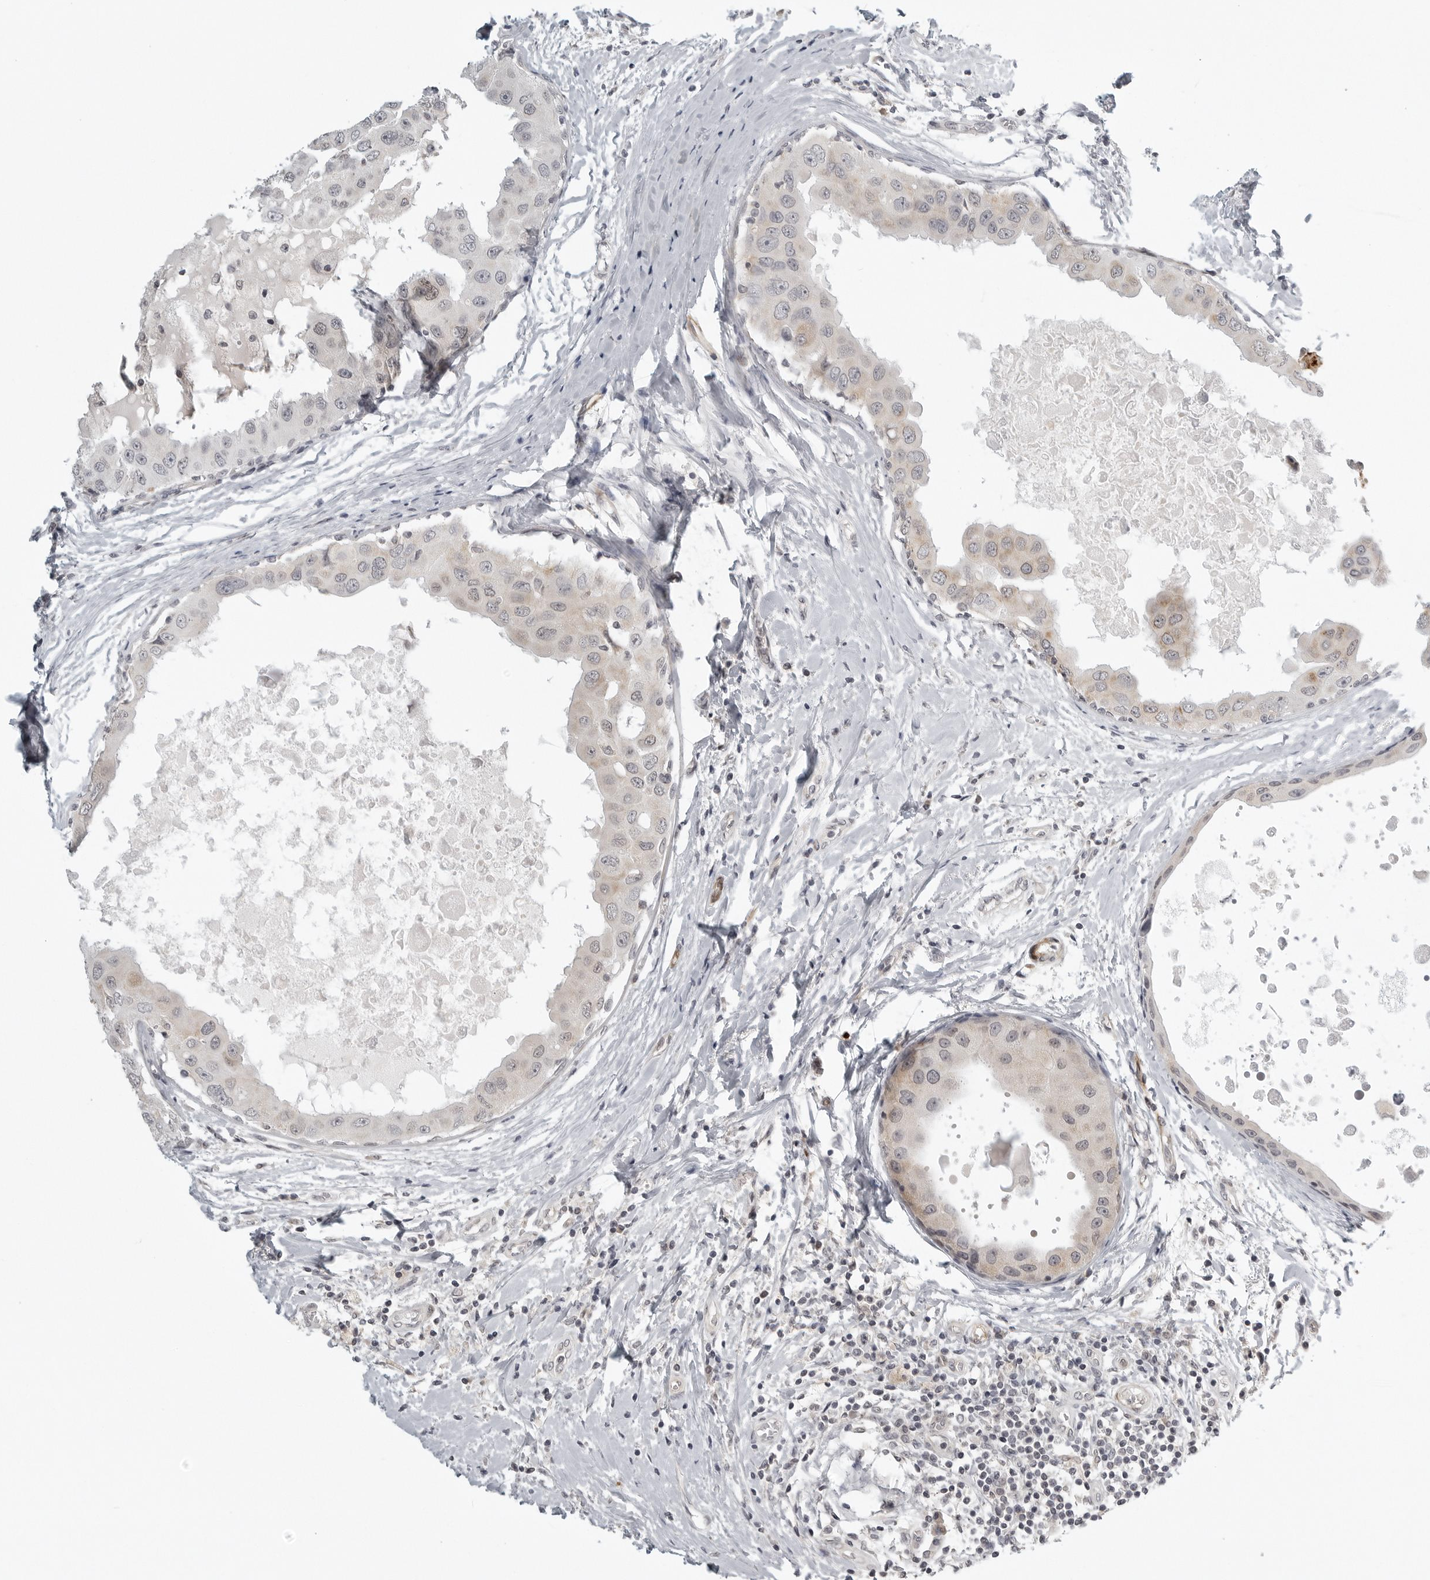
{"staining": {"intensity": "moderate", "quantity": "<25%", "location": "cytoplasmic/membranous,nuclear"}, "tissue": "breast cancer", "cell_type": "Tumor cells", "image_type": "cancer", "snomed": [{"axis": "morphology", "description": "Duct carcinoma"}, {"axis": "topography", "description": "Breast"}], "caption": "The histopathology image shows staining of breast cancer, revealing moderate cytoplasmic/membranous and nuclear protein expression (brown color) within tumor cells. (Brightfield microscopy of DAB IHC at high magnification).", "gene": "TUT4", "patient": {"sex": "female", "age": 27}}